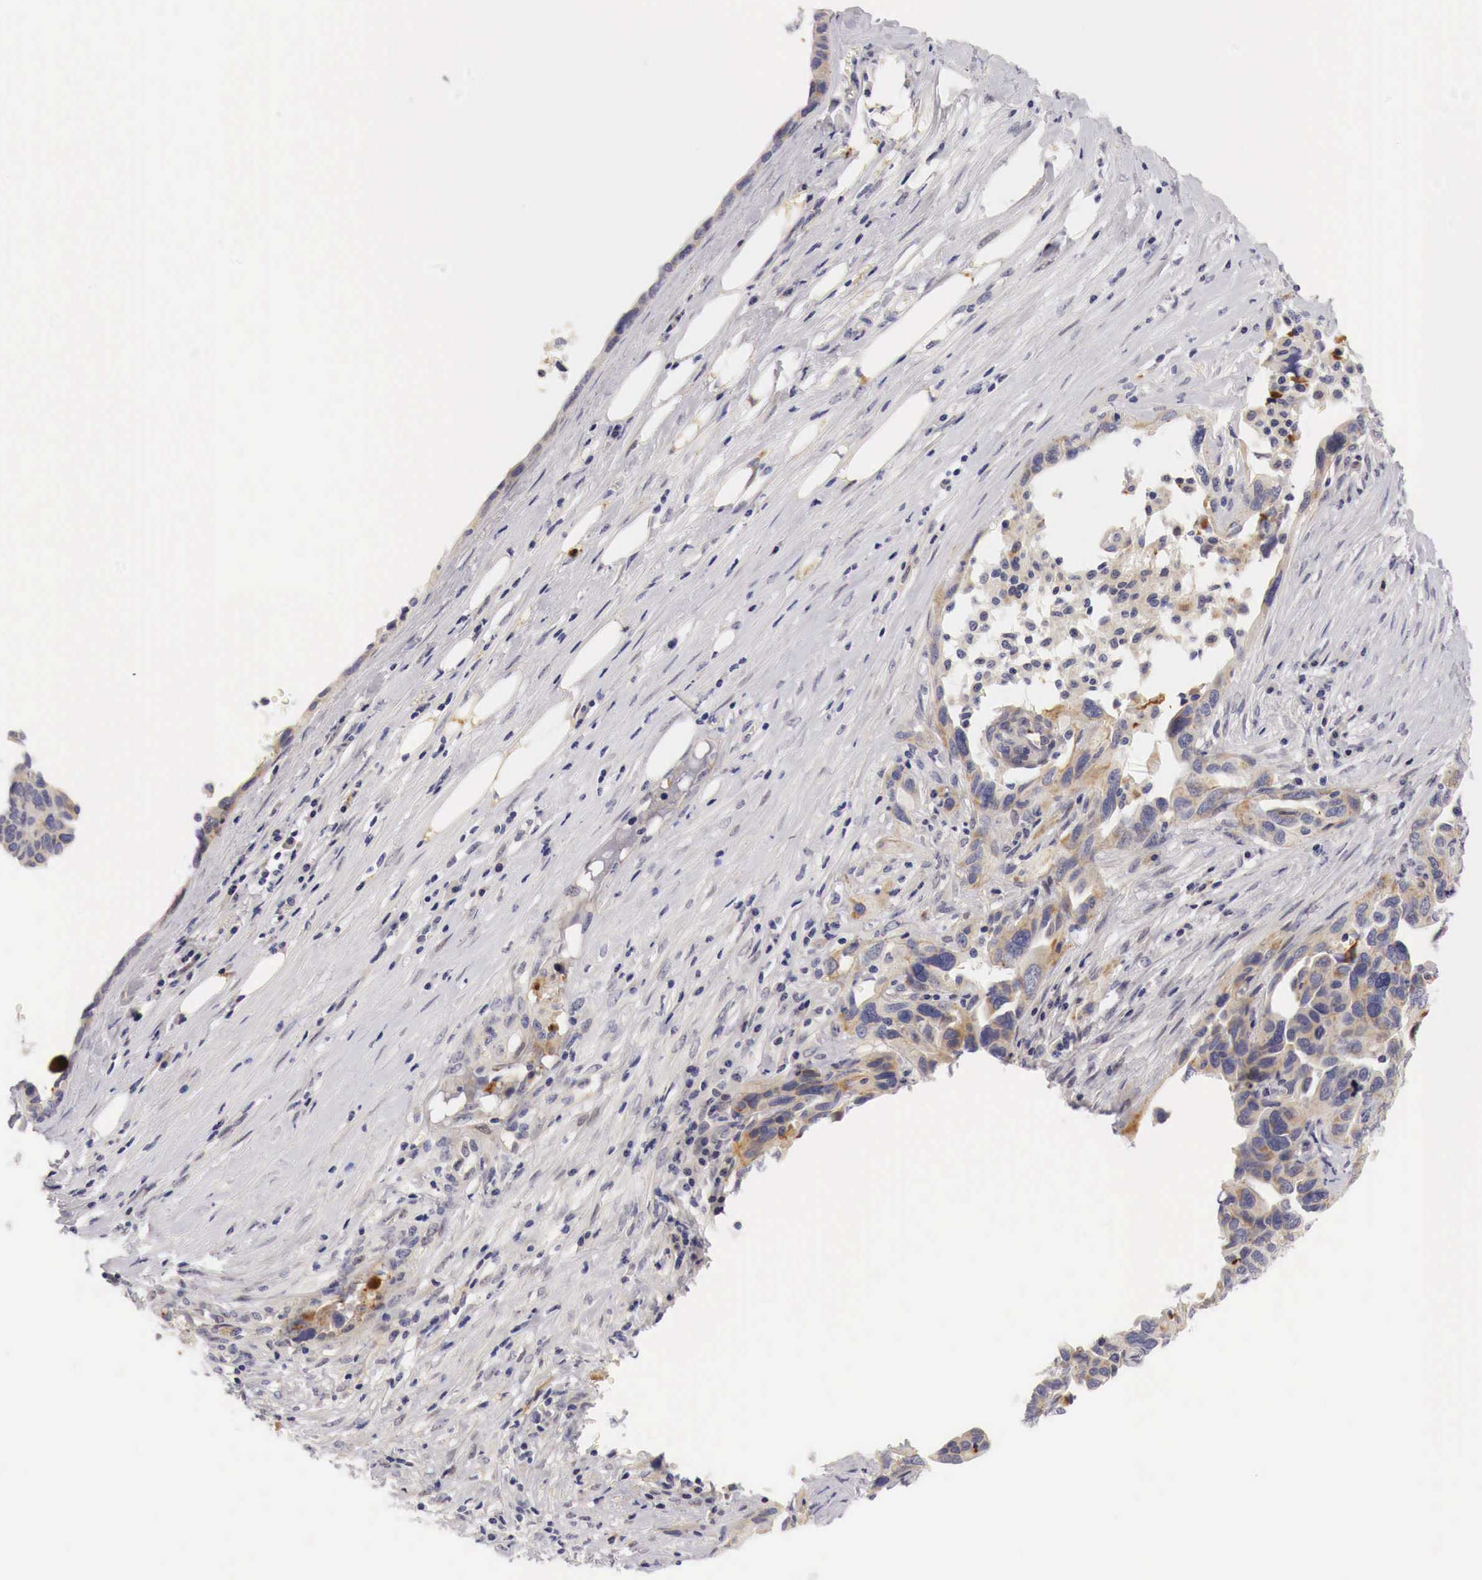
{"staining": {"intensity": "moderate", "quantity": "<25%", "location": "cytoplasmic/membranous"}, "tissue": "ovarian cancer", "cell_type": "Tumor cells", "image_type": "cancer", "snomed": [{"axis": "morphology", "description": "Cystadenocarcinoma, serous, NOS"}, {"axis": "topography", "description": "Ovary"}], "caption": "This micrograph reveals ovarian cancer (serous cystadenocarcinoma) stained with immunohistochemistry (IHC) to label a protein in brown. The cytoplasmic/membranous of tumor cells show moderate positivity for the protein. Nuclei are counter-stained blue.", "gene": "CASP3", "patient": {"sex": "female", "age": 64}}